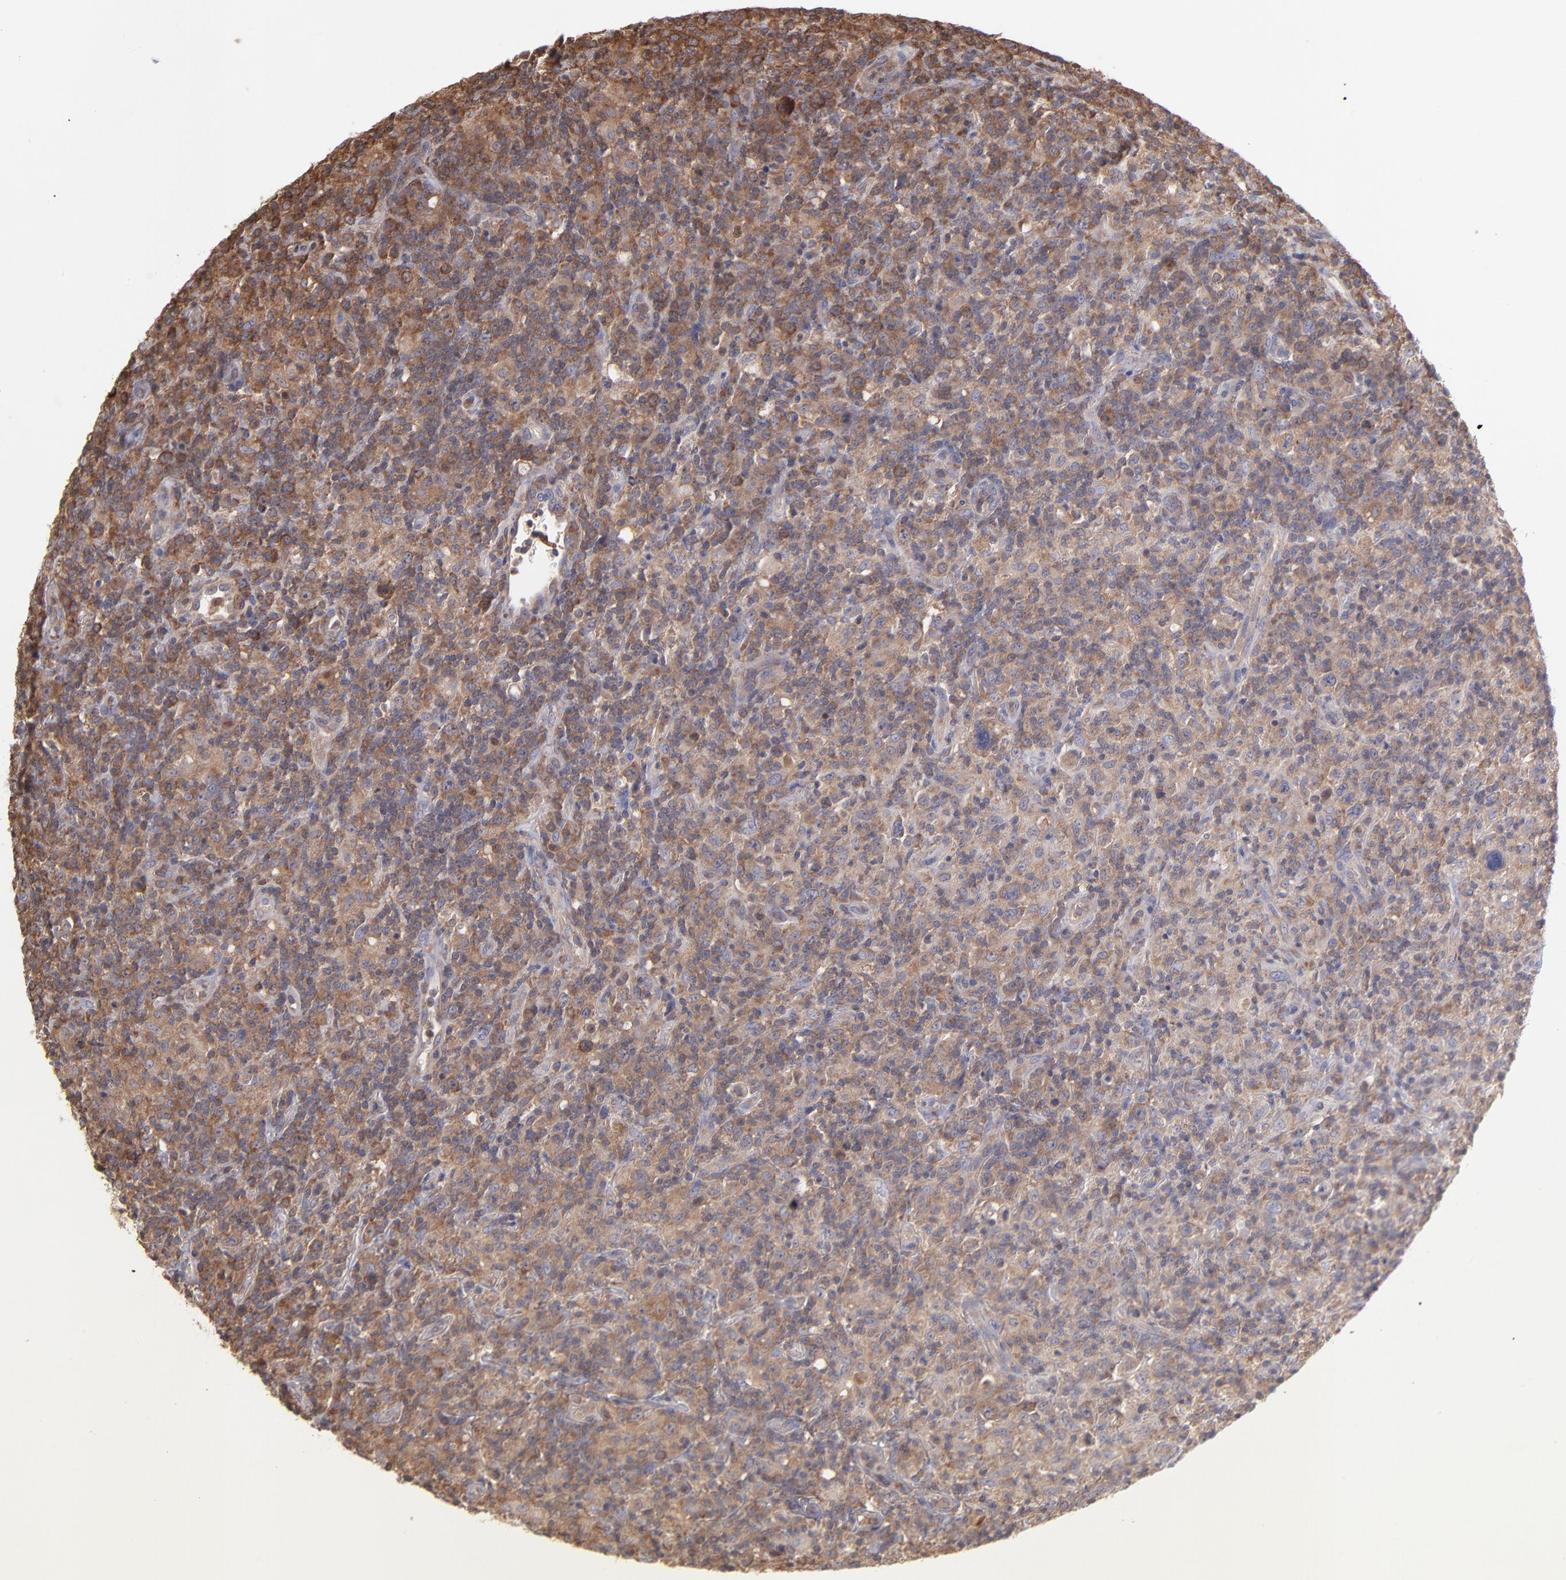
{"staining": {"intensity": "weak", "quantity": ">75%", "location": "cytoplasmic/membranous"}, "tissue": "lymphoma", "cell_type": "Tumor cells", "image_type": "cancer", "snomed": [{"axis": "morphology", "description": "Hodgkin's disease, NOS"}, {"axis": "topography", "description": "Lymph node"}], "caption": "Tumor cells display low levels of weak cytoplasmic/membranous positivity in about >75% of cells in human Hodgkin's disease.", "gene": "MAPRE1", "patient": {"sex": "male", "age": 65}}